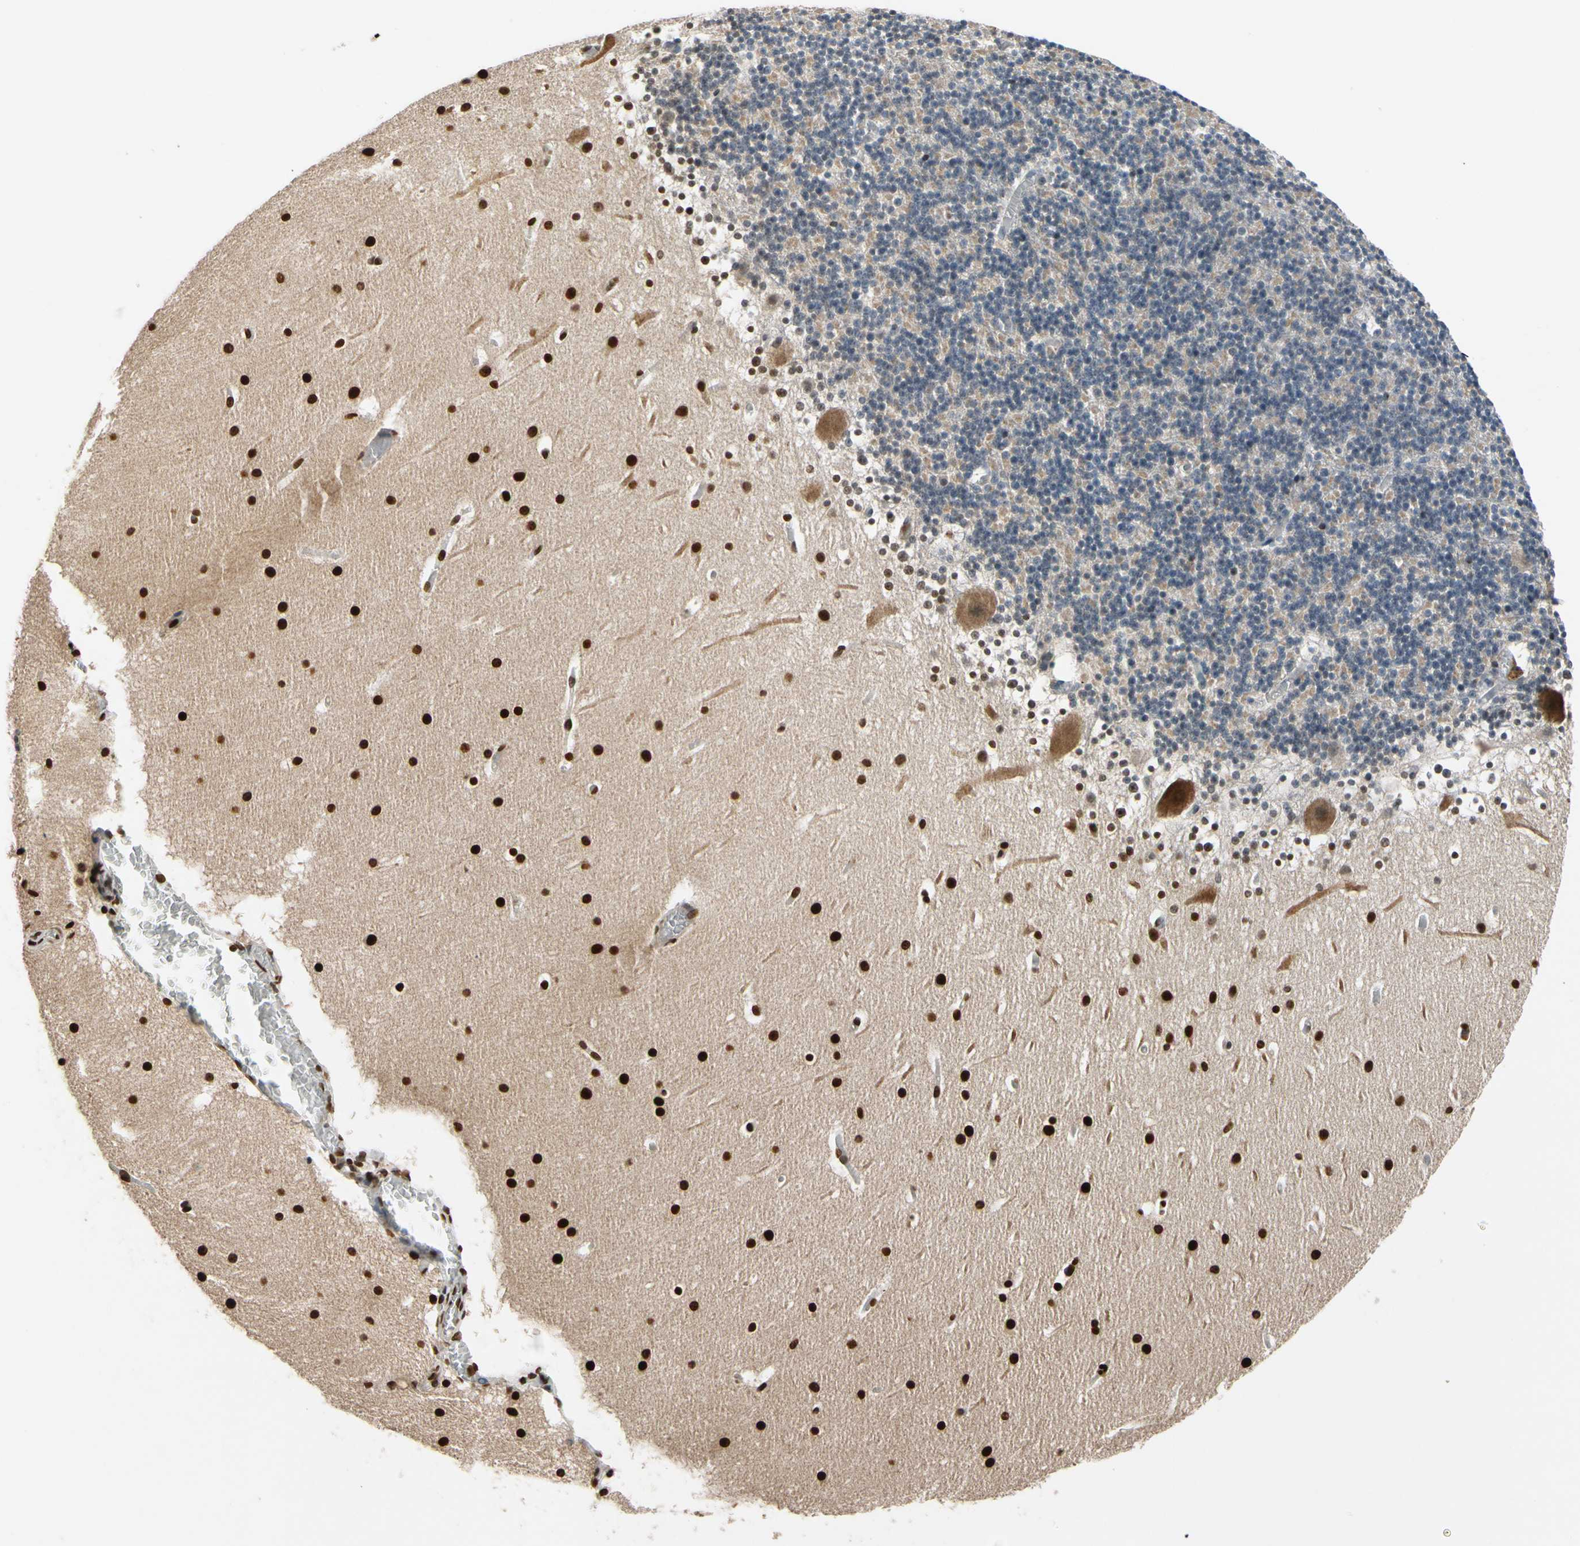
{"staining": {"intensity": "negative", "quantity": "none", "location": "none"}, "tissue": "cerebellum", "cell_type": "Cells in granular layer", "image_type": "normal", "snomed": [{"axis": "morphology", "description": "Normal tissue, NOS"}, {"axis": "topography", "description": "Cerebellum"}], "caption": "High power microscopy photomicrograph of an immunohistochemistry (IHC) photomicrograph of benign cerebellum, revealing no significant staining in cells in granular layer.", "gene": "SLC27A6", "patient": {"sex": "male", "age": 45}}